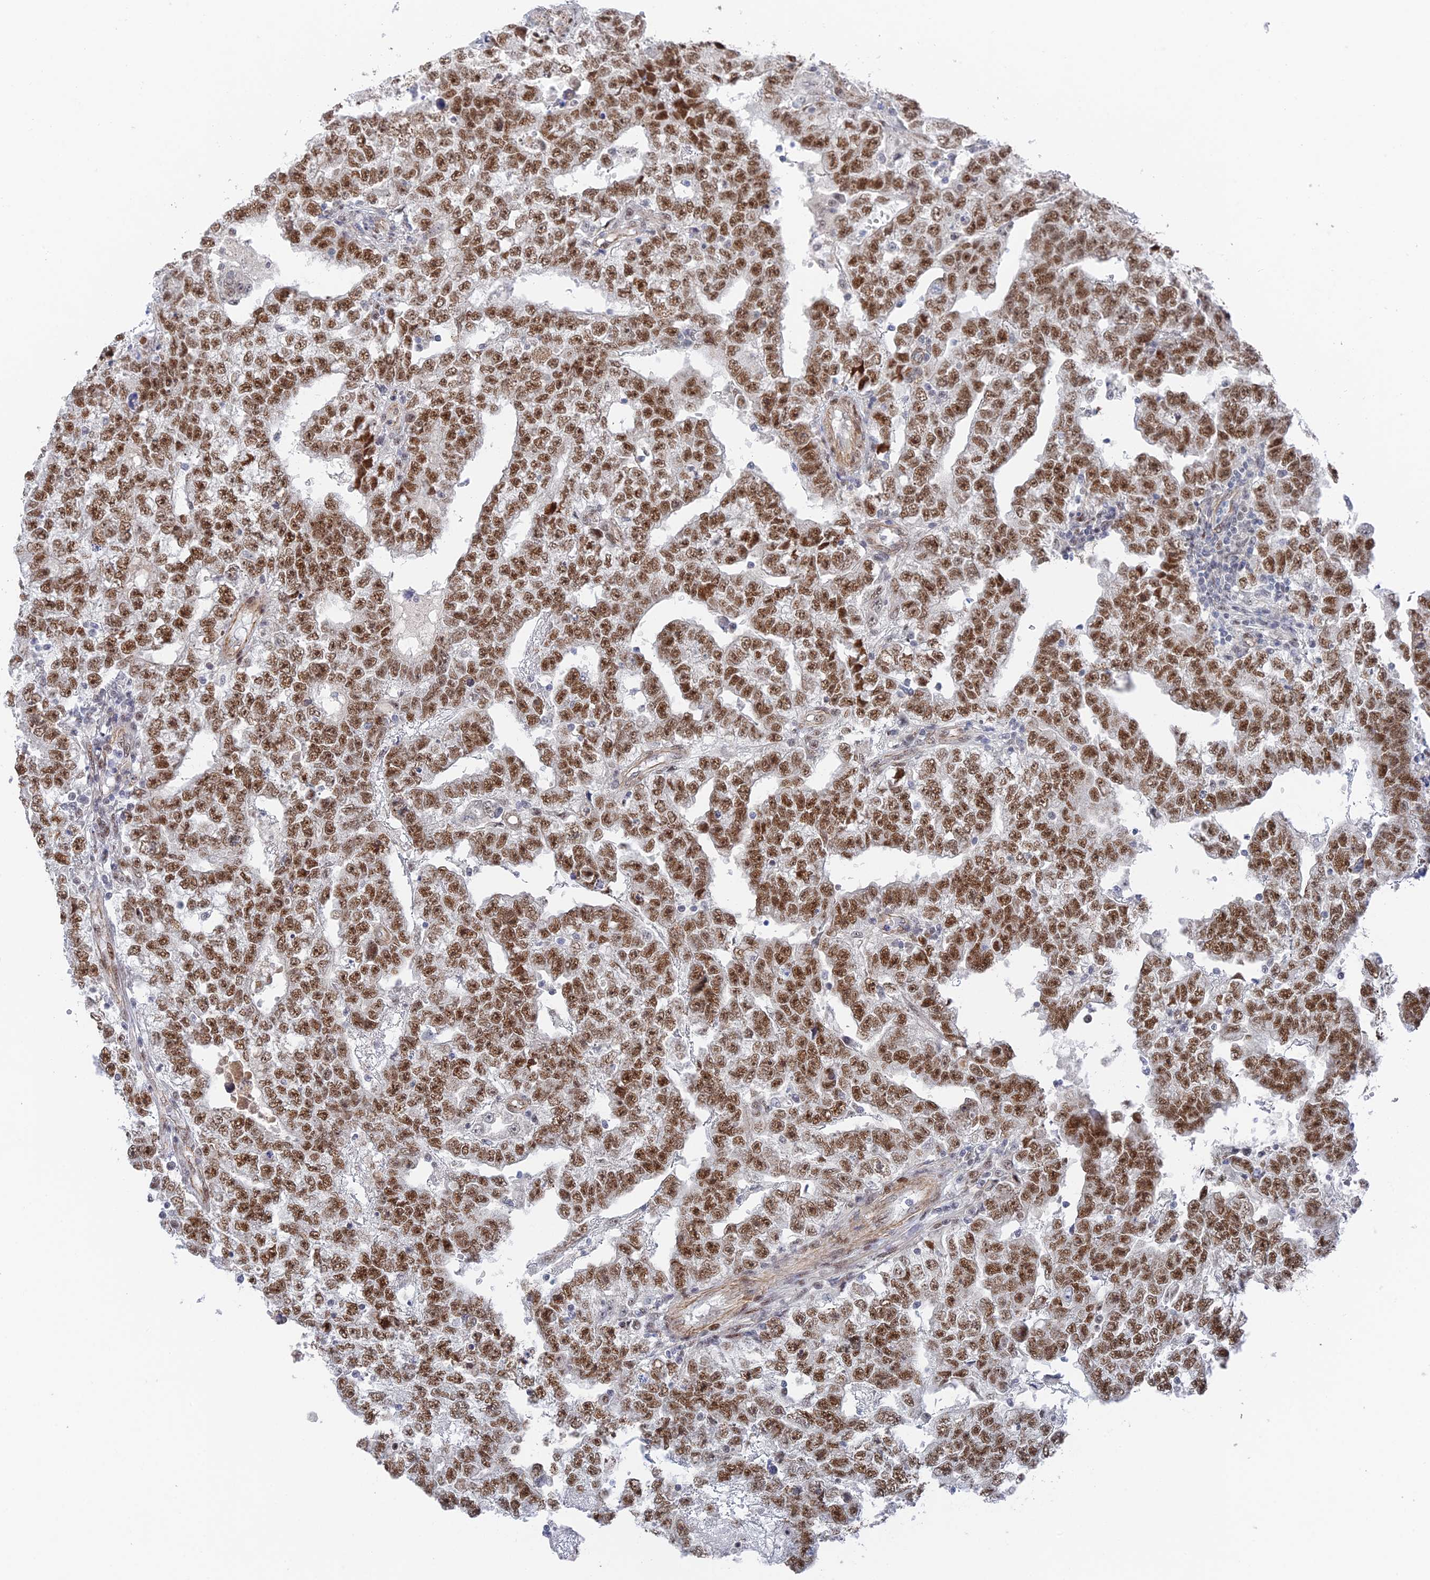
{"staining": {"intensity": "moderate", "quantity": ">75%", "location": "nuclear"}, "tissue": "testis cancer", "cell_type": "Tumor cells", "image_type": "cancer", "snomed": [{"axis": "morphology", "description": "Carcinoma, Embryonal, NOS"}, {"axis": "topography", "description": "Testis"}], "caption": "A brown stain highlights moderate nuclear positivity of a protein in human testis cancer tumor cells. Nuclei are stained in blue.", "gene": "CFAP92", "patient": {"sex": "male", "age": 25}}